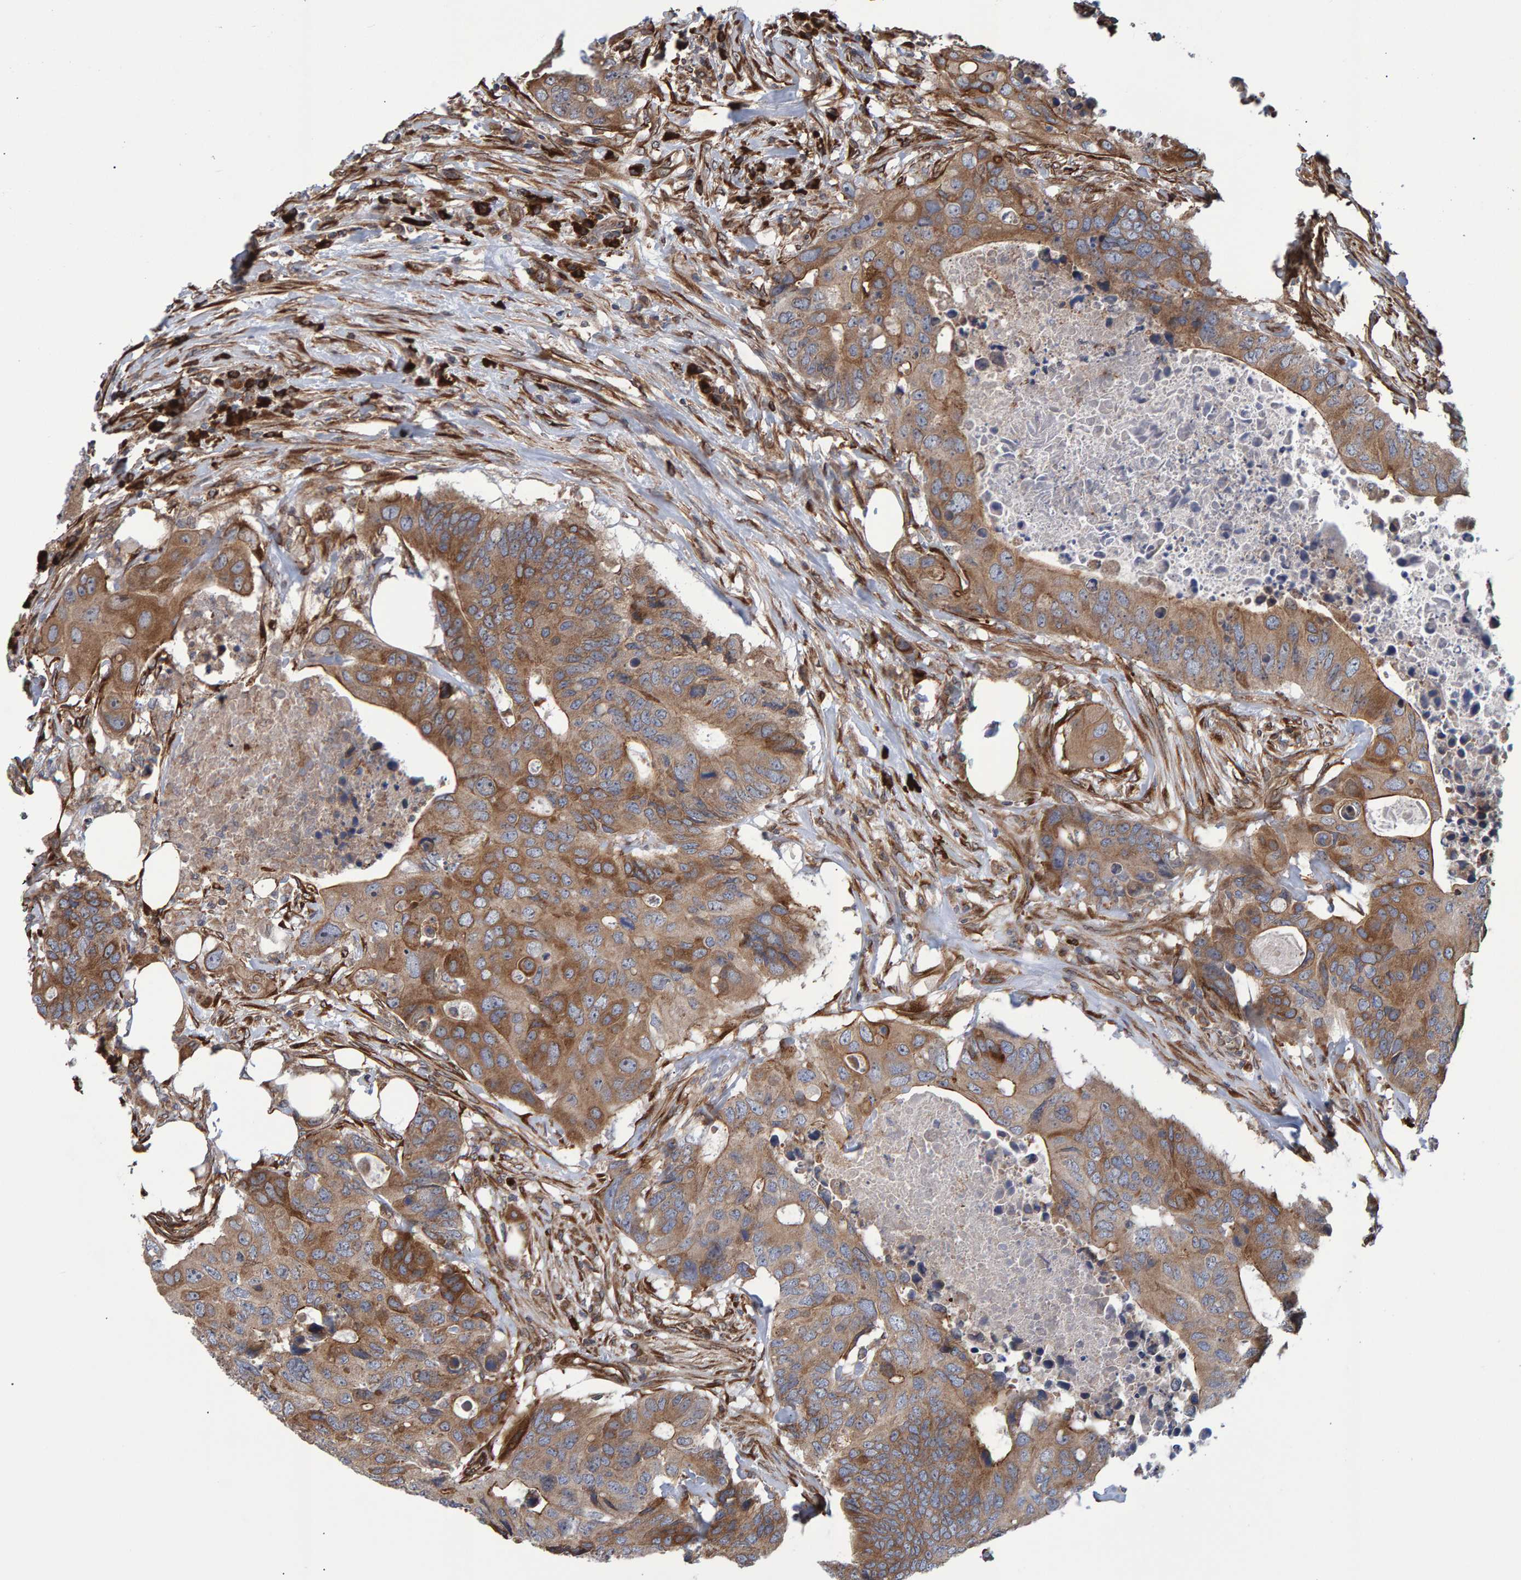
{"staining": {"intensity": "moderate", "quantity": ">75%", "location": "cytoplasmic/membranous"}, "tissue": "colorectal cancer", "cell_type": "Tumor cells", "image_type": "cancer", "snomed": [{"axis": "morphology", "description": "Adenocarcinoma, NOS"}, {"axis": "topography", "description": "Colon"}], "caption": "A medium amount of moderate cytoplasmic/membranous expression is appreciated in about >75% of tumor cells in colorectal cancer tissue.", "gene": "FAM117A", "patient": {"sex": "male", "age": 71}}